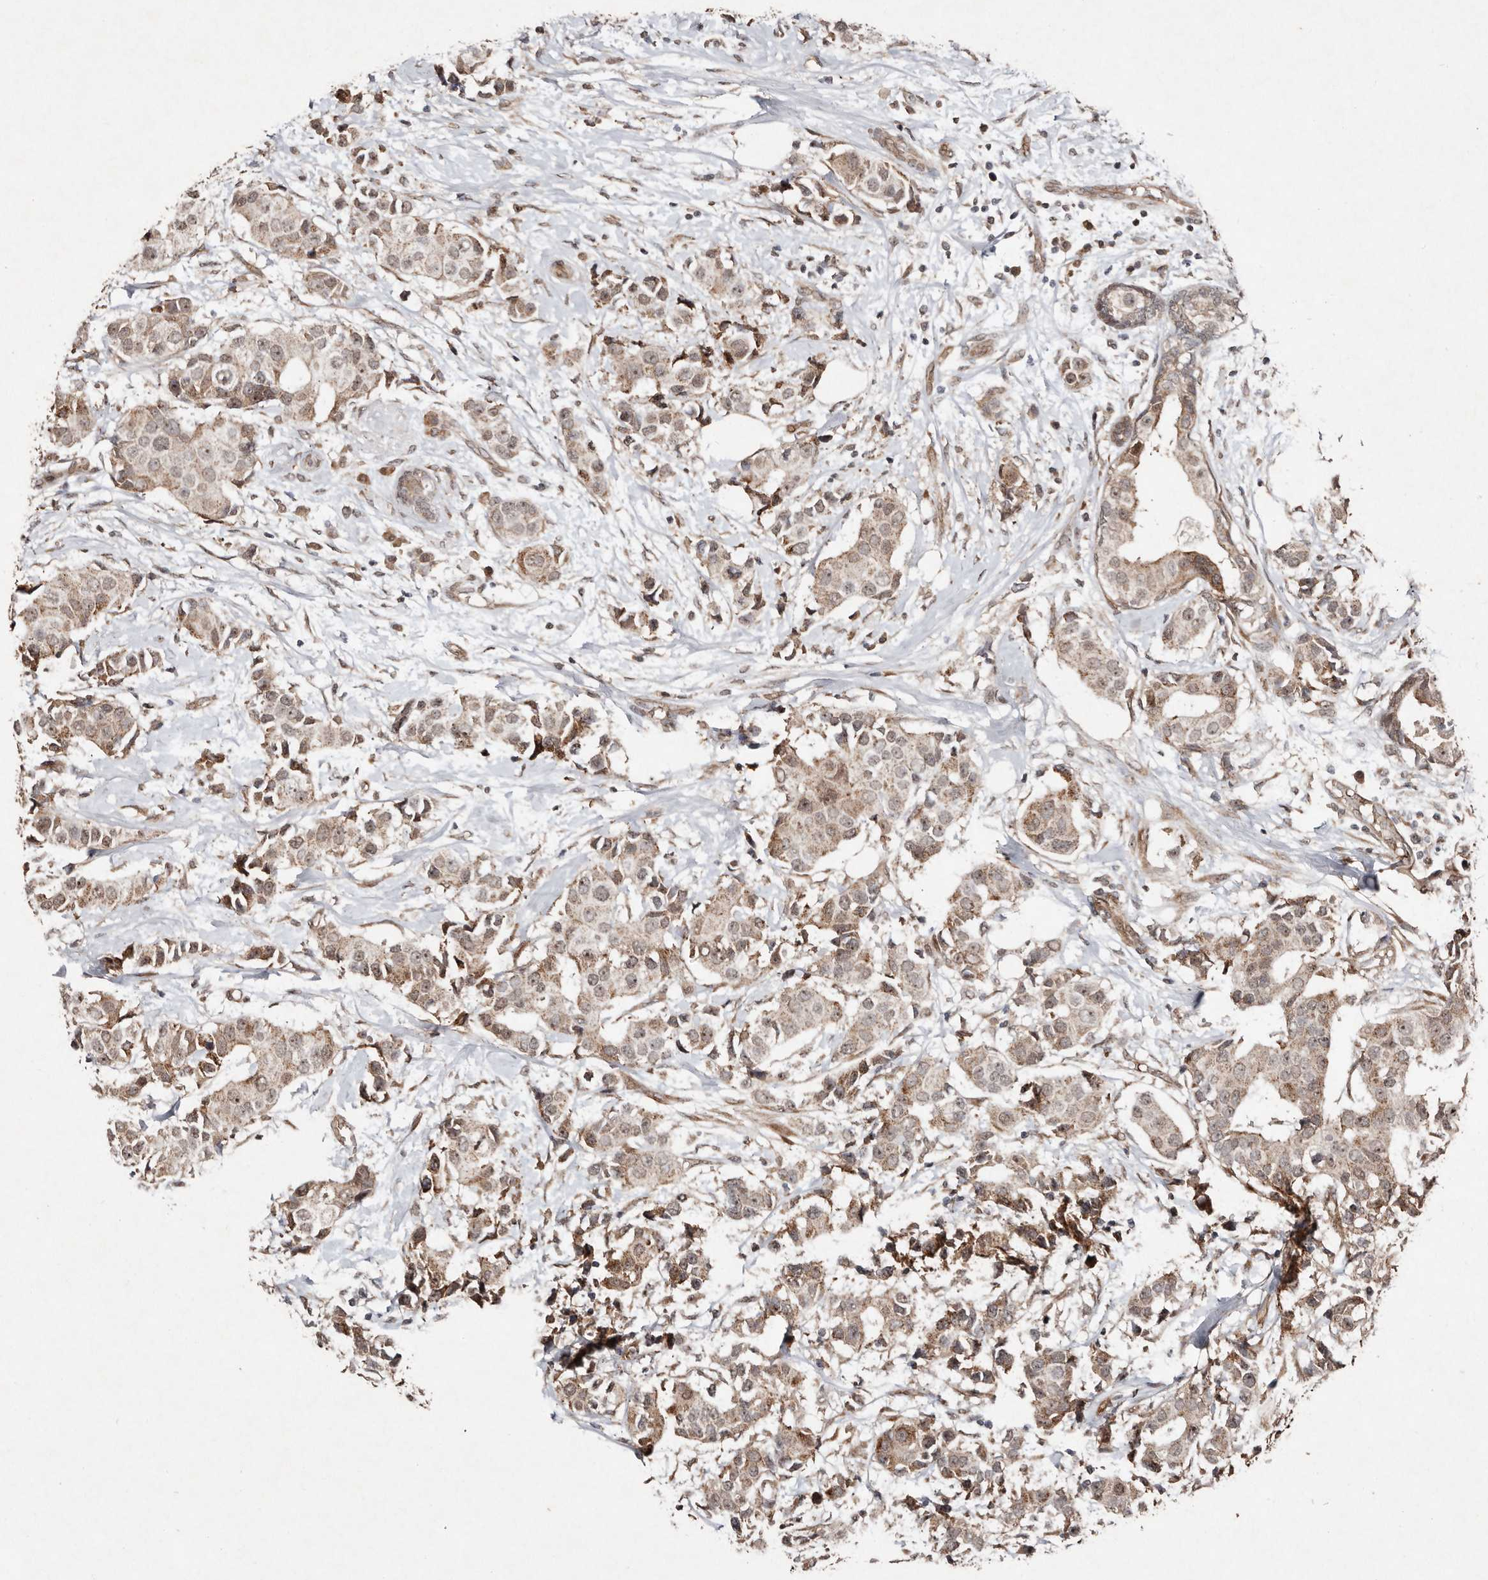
{"staining": {"intensity": "weak", "quantity": ">75%", "location": "cytoplasmic/membranous"}, "tissue": "breast cancer", "cell_type": "Tumor cells", "image_type": "cancer", "snomed": [{"axis": "morphology", "description": "Normal tissue, NOS"}, {"axis": "morphology", "description": "Duct carcinoma"}, {"axis": "topography", "description": "Breast"}], "caption": "Immunohistochemical staining of human breast cancer (intraductal carcinoma) demonstrates low levels of weak cytoplasmic/membranous expression in about >75% of tumor cells.", "gene": "DIP2C", "patient": {"sex": "female", "age": 39}}